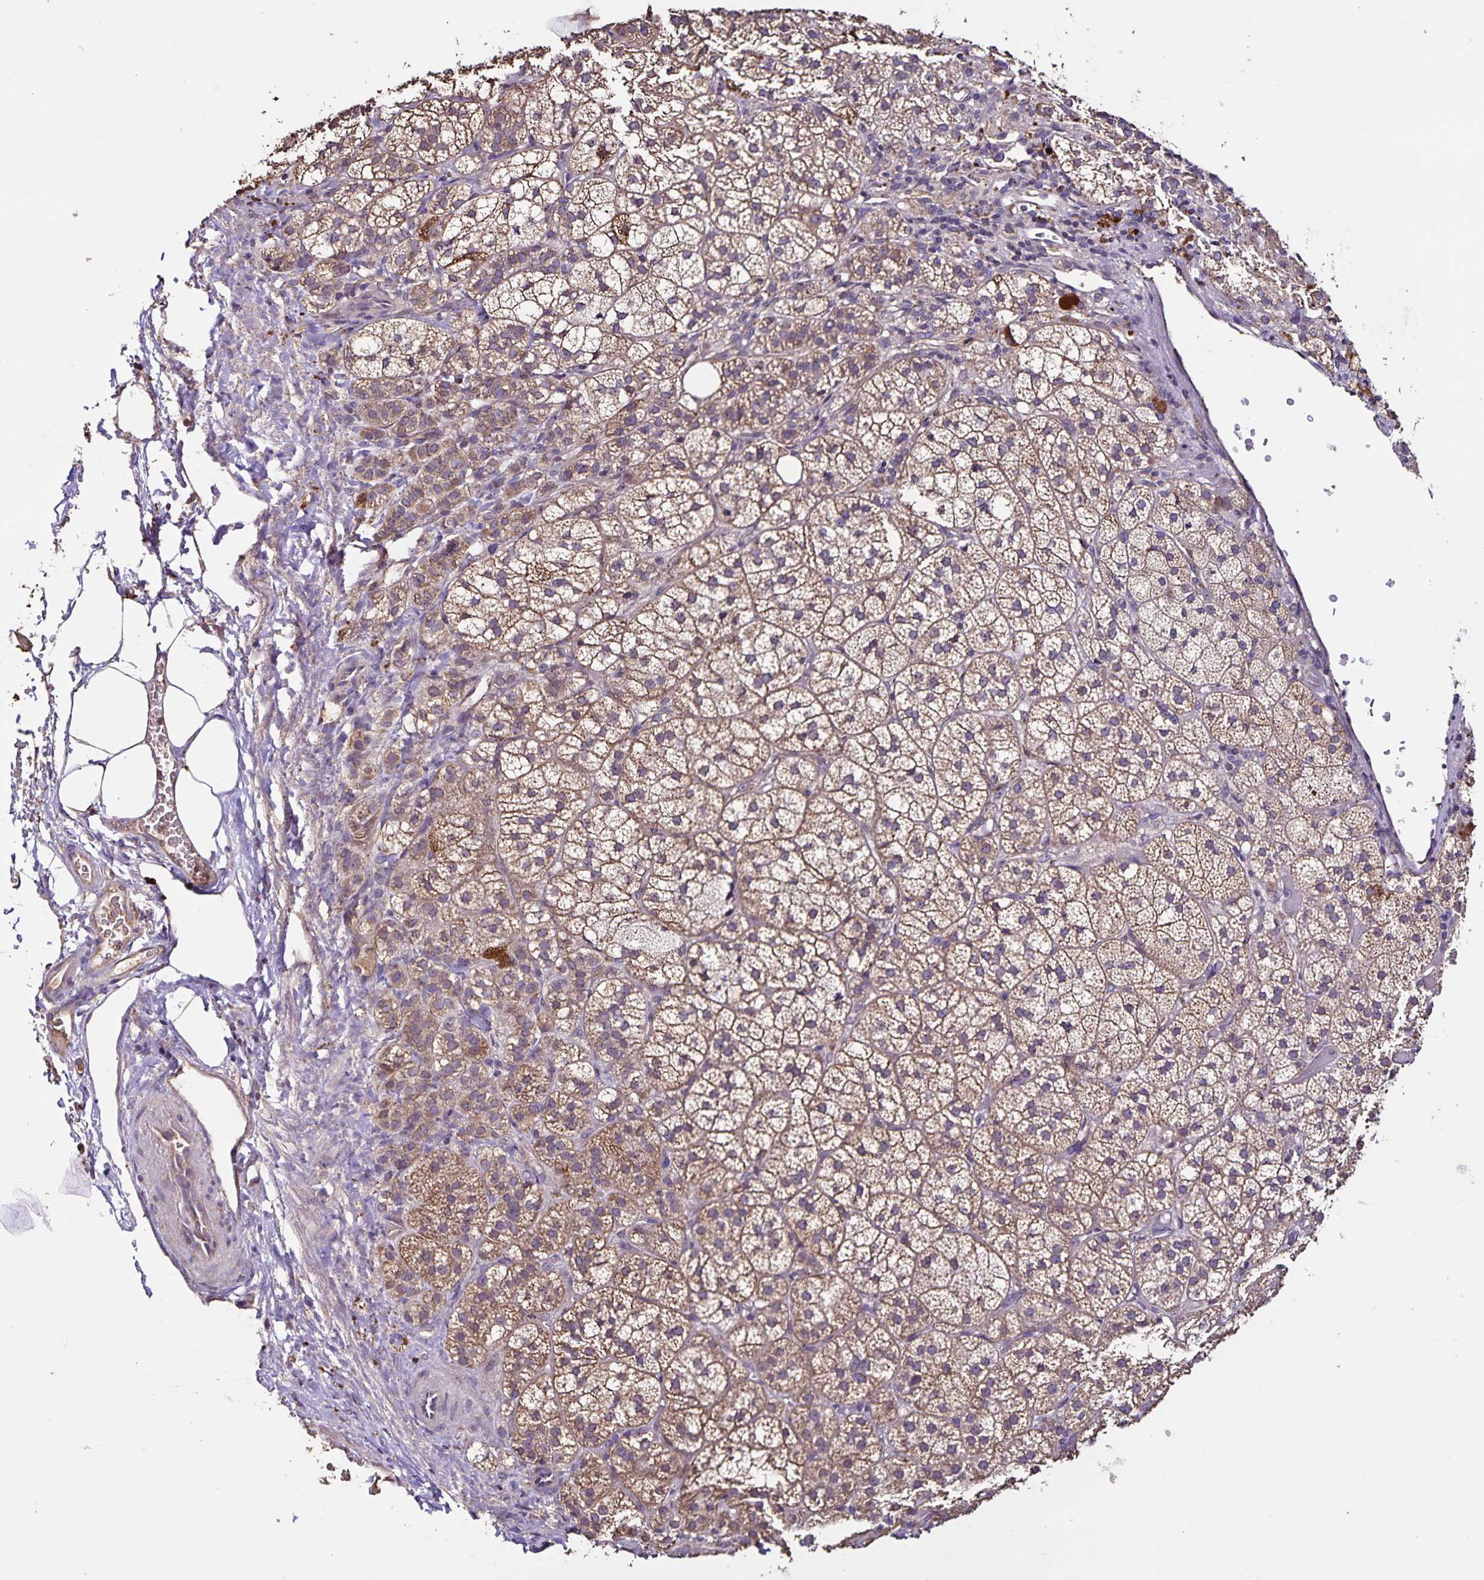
{"staining": {"intensity": "moderate", "quantity": ">75%", "location": "cytoplasmic/membranous"}, "tissue": "adrenal gland", "cell_type": "Glandular cells", "image_type": "normal", "snomed": [{"axis": "morphology", "description": "Normal tissue, NOS"}, {"axis": "topography", "description": "Adrenal gland"}], "caption": "Immunohistochemistry photomicrograph of unremarkable adrenal gland stained for a protein (brown), which shows medium levels of moderate cytoplasmic/membranous positivity in about >75% of glandular cells.", "gene": "MAN1A1", "patient": {"sex": "female", "age": 60}}